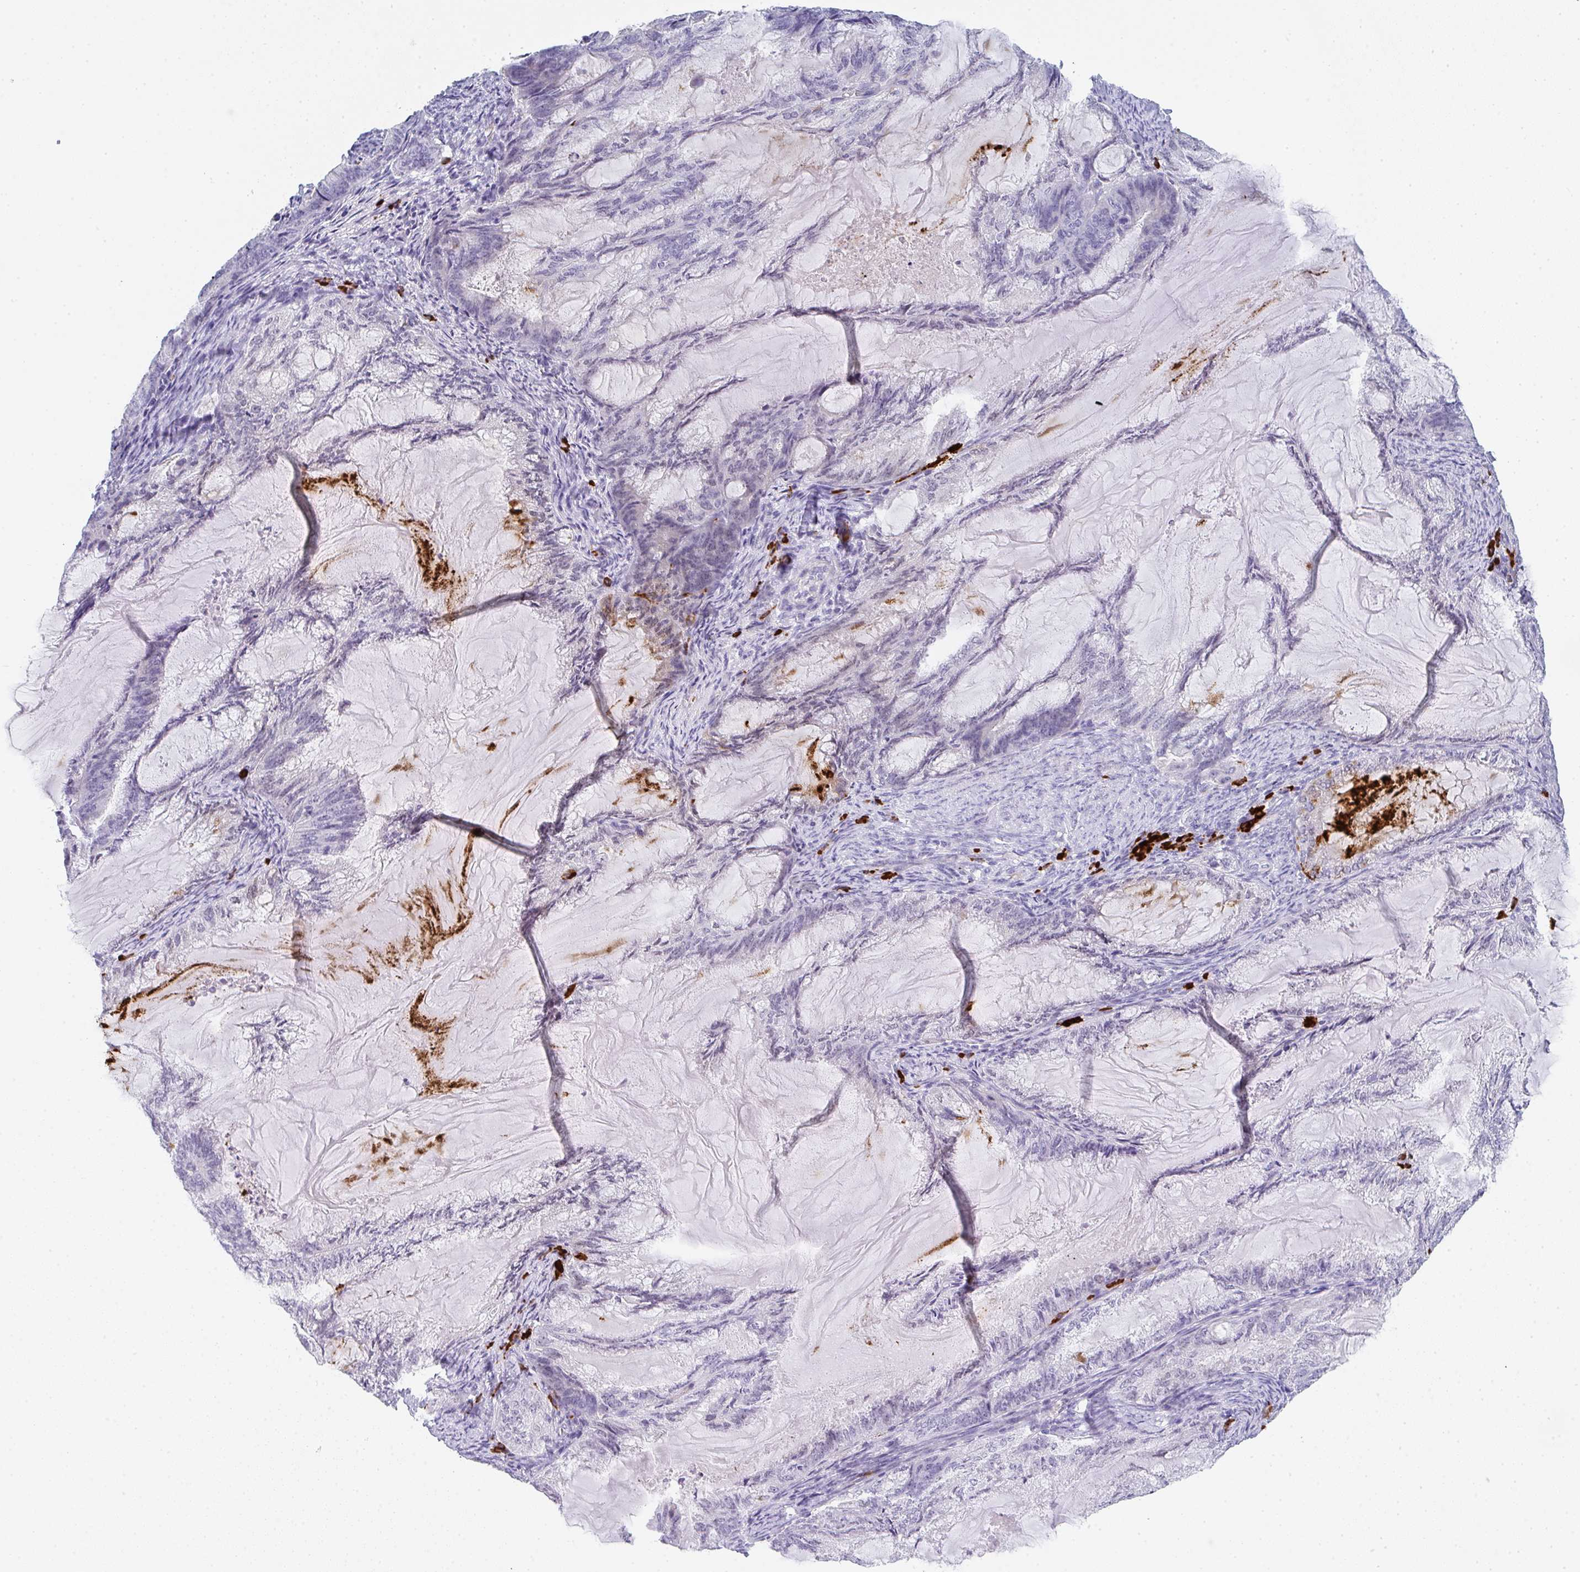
{"staining": {"intensity": "negative", "quantity": "none", "location": "none"}, "tissue": "endometrial cancer", "cell_type": "Tumor cells", "image_type": "cancer", "snomed": [{"axis": "morphology", "description": "Adenocarcinoma, NOS"}, {"axis": "topography", "description": "Endometrium"}], "caption": "Immunohistochemistry image of neoplastic tissue: endometrial adenocarcinoma stained with DAB (3,3'-diaminobenzidine) shows no significant protein expression in tumor cells.", "gene": "CACNA1S", "patient": {"sex": "female", "age": 86}}